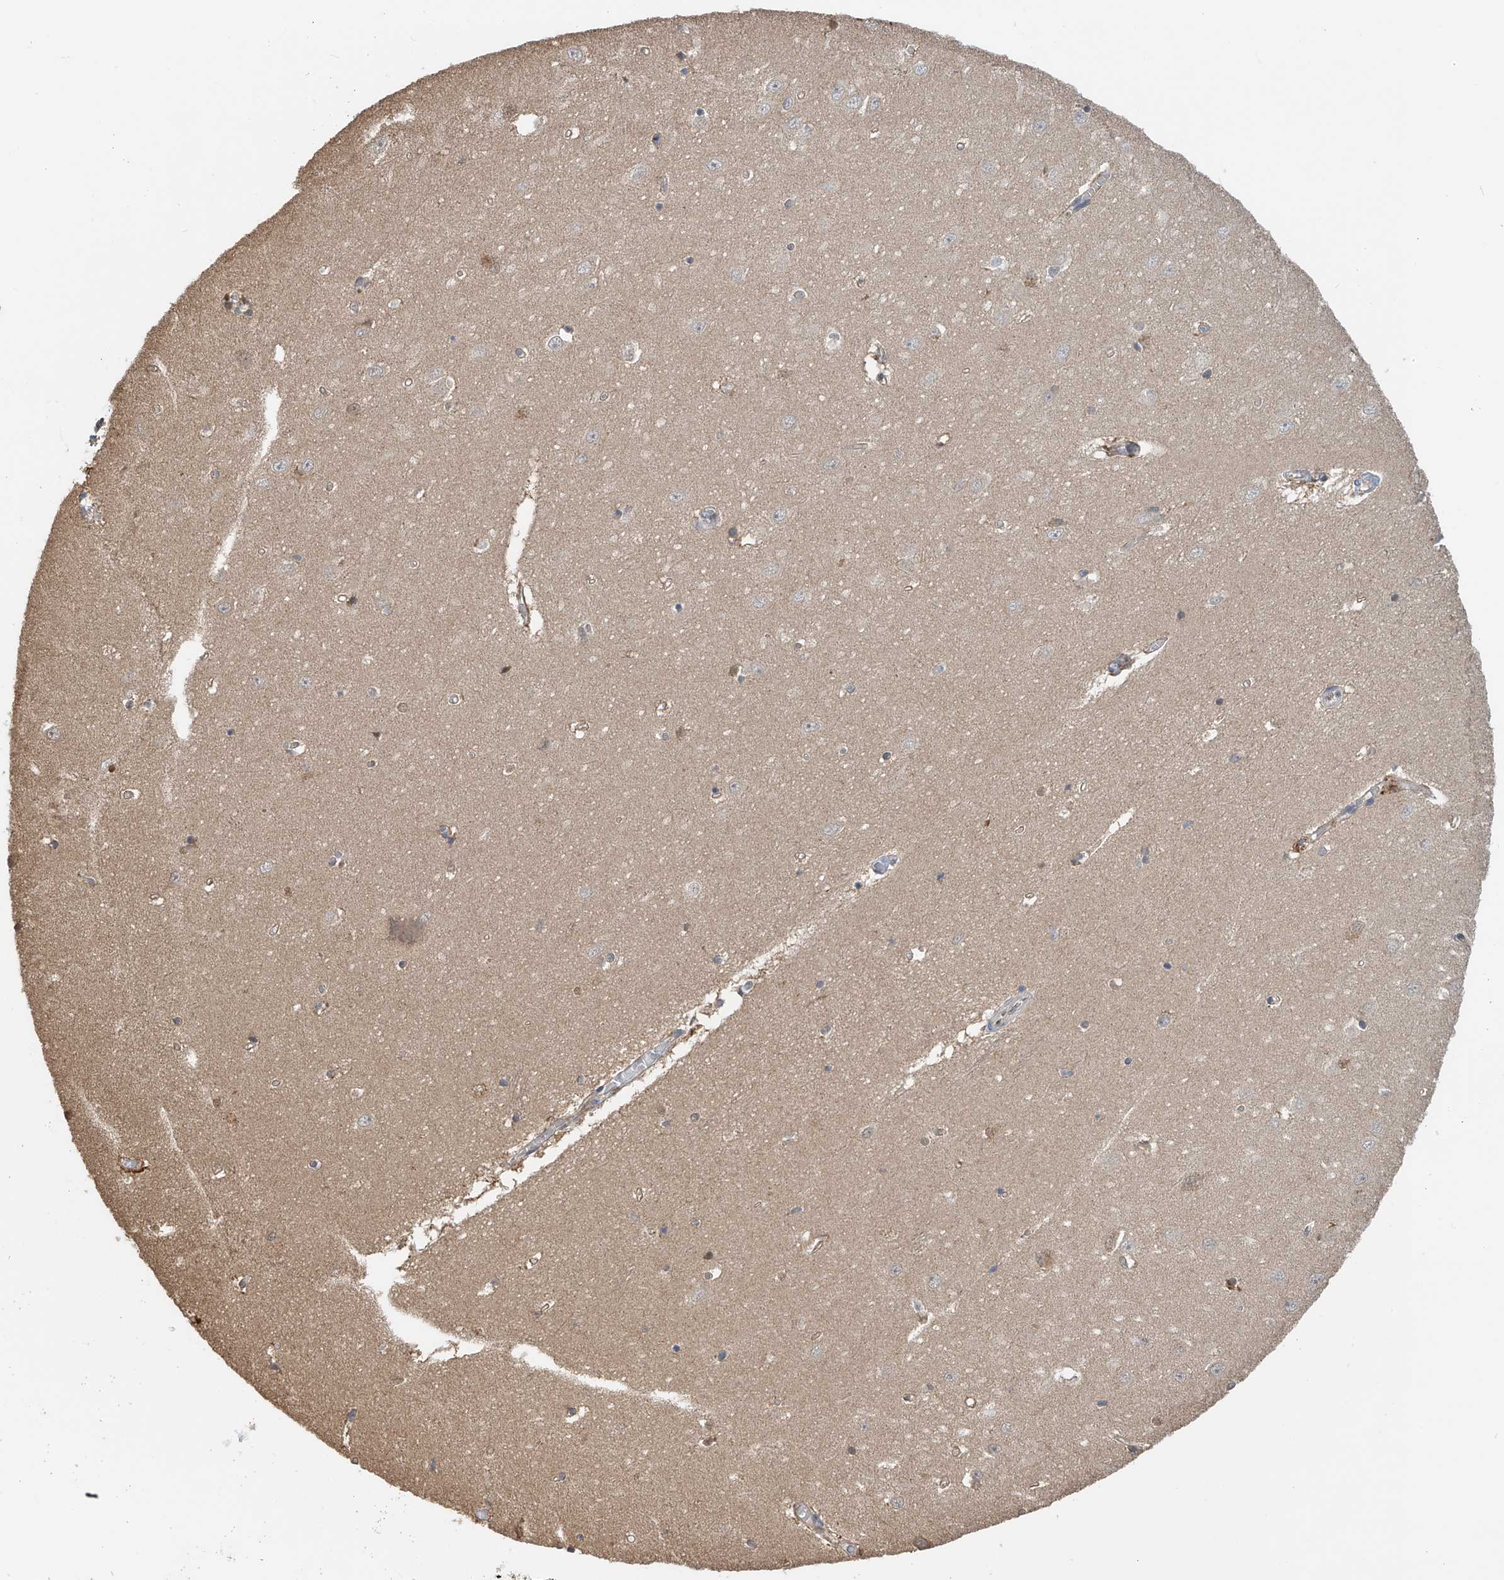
{"staining": {"intensity": "weak", "quantity": "<25%", "location": "cytoplasmic/membranous"}, "tissue": "hippocampus", "cell_type": "Glial cells", "image_type": "normal", "snomed": [{"axis": "morphology", "description": "Normal tissue, NOS"}, {"axis": "topography", "description": "Hippocampus"}], "caption": "This micrograph is of benign hippocampus stained with IHC to label a protein in brown with the nuclei are counter-stained blue. There is no staining in glial cells. Brightfield microscopy of IHC stained with DAB (3,3'-diaminobenzidine) (brown) and hematoxylin (blue), captured at high magnification.", "gene": "PMM1", "patient": {"sex": "female", "age": 64}}